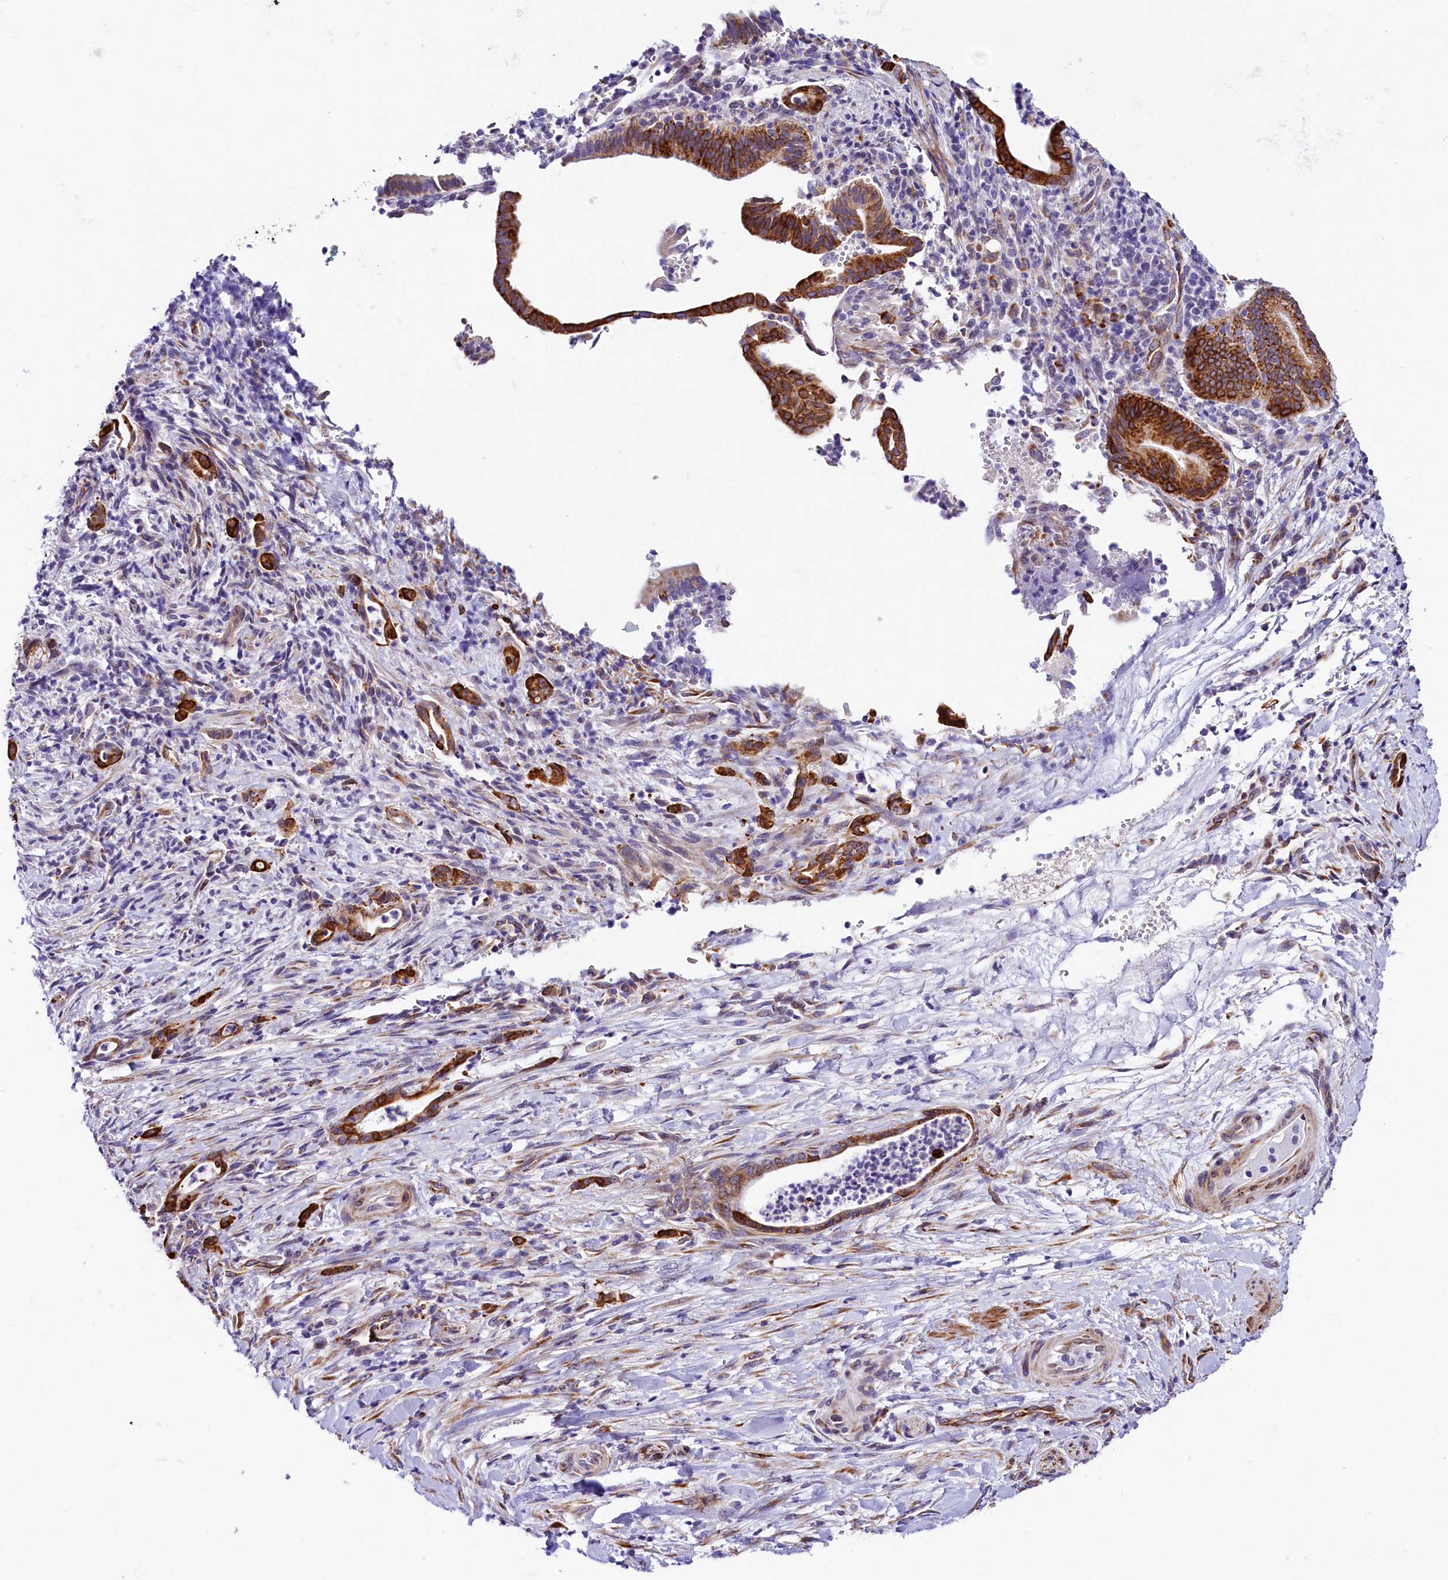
{"staining": {"intensity": "strong", "quantity": "25%-75%", "location": "cytoplasmic/membranous"}, "tissue": "pancreatic cancer", "cell_type": "Tumor cells", "image_type": "cancer", "snomed": [{"axis": "morphology", "description": "Normal tissue, NOS"}, {"axis": "morphology", "description": "Adenocarcinoma, NOS"}, {"axis": "topography", "description": "Pancreas"}], "caption": "This is an image of immunohistochemistry staining of pancreatic cancer (adenocarcinoma), which shows strong expression in the cytoplasmic/membranous of tumor cells.", "gene": "ITGA1", "patient": {"sex": "female", "age": 55}}